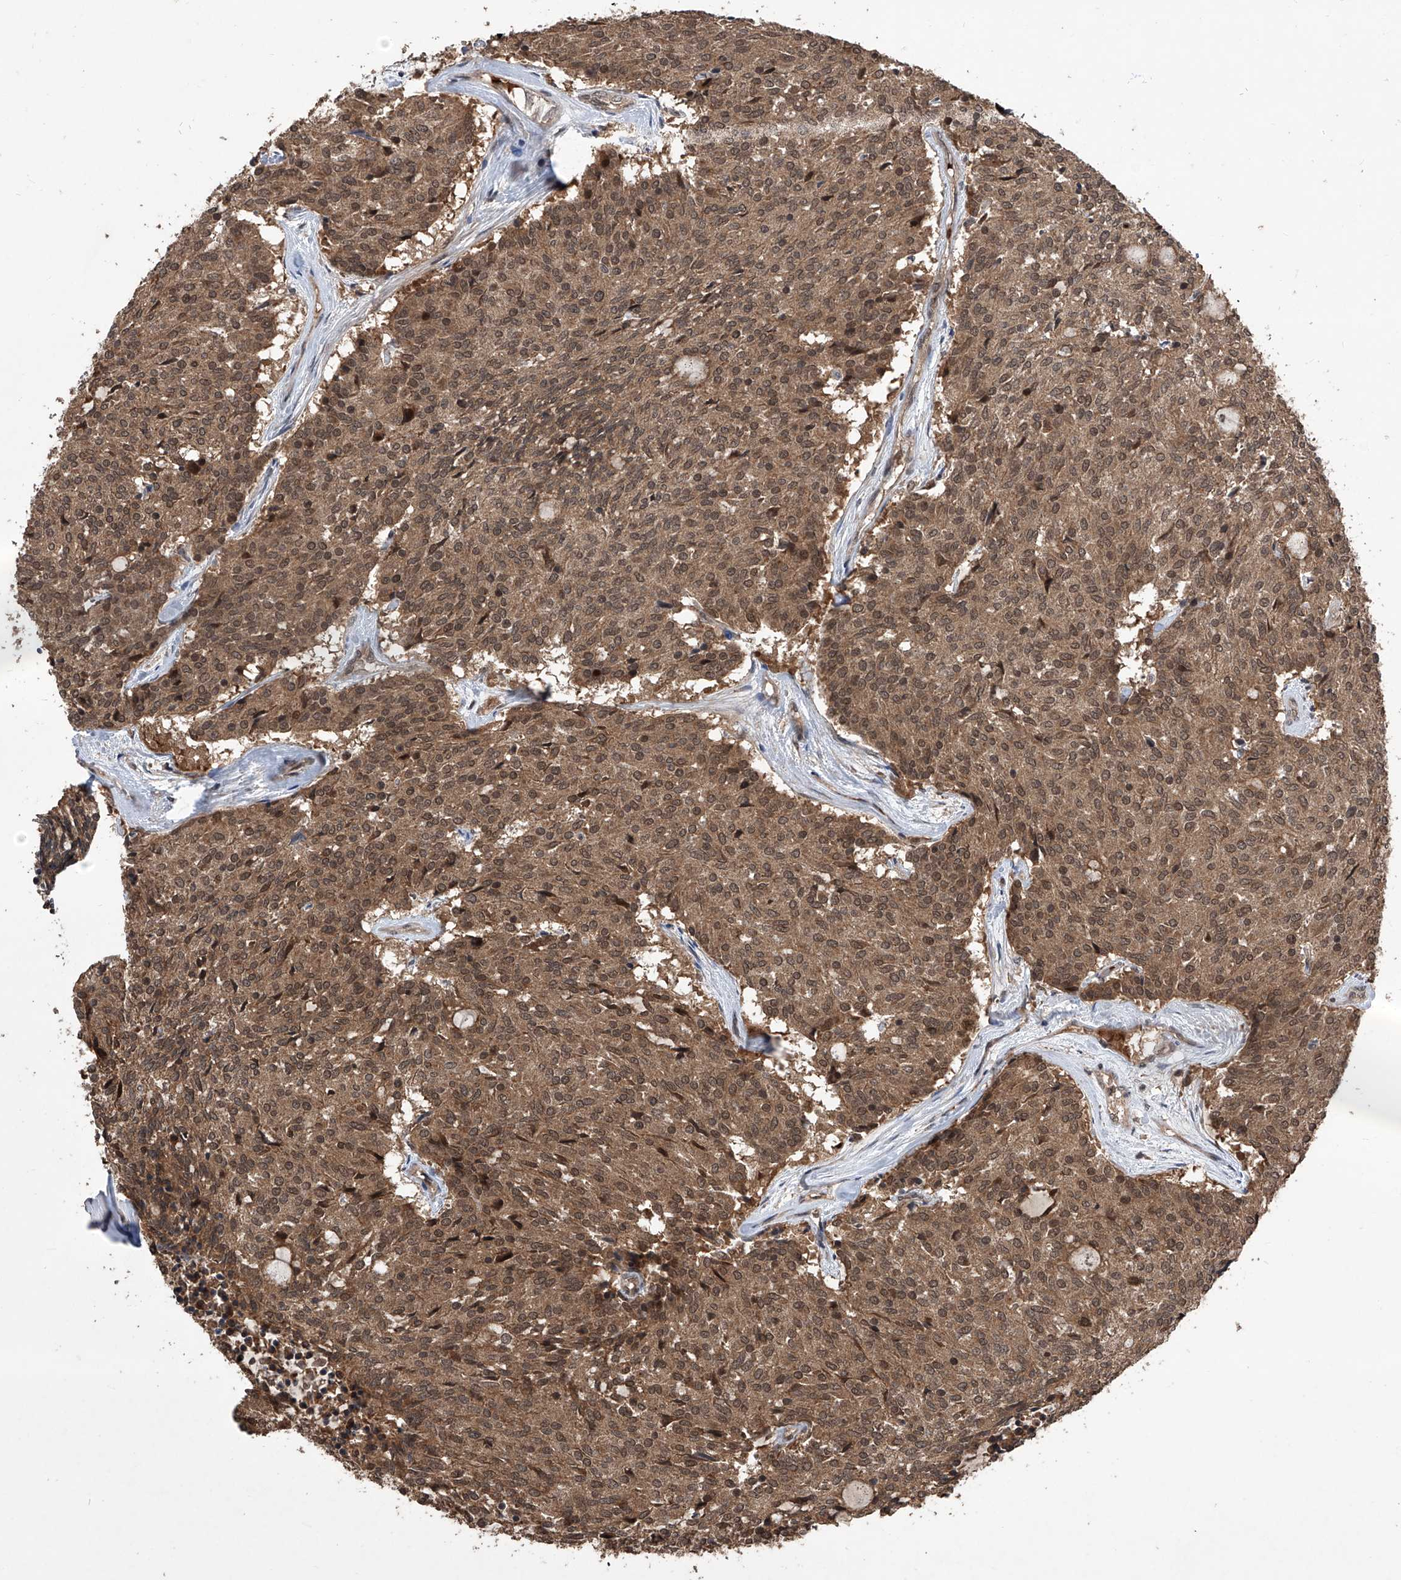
{"staining": {"intensity": "moderate", "quantity": ">75%", "location": "cytoplasmic/membranous,nuclear"}, "tissue": "carcinoid", "cell_type": "Tumor cells", "image_type": "cancer", "snomed": [{"axis": "morphology", "description": "Carcinoid, malignant, NOS"}, {"axis": "topography", "description": "Pancreas"}], "caption": "Immunohistochemical staining of carcinoid demonstrates moderate cytoplasmic/membranous and nuclear protein staining in about >75% of tumor cells.", "gene": "LYSMD4", "patient": {"sex": "female", "age": 54}}